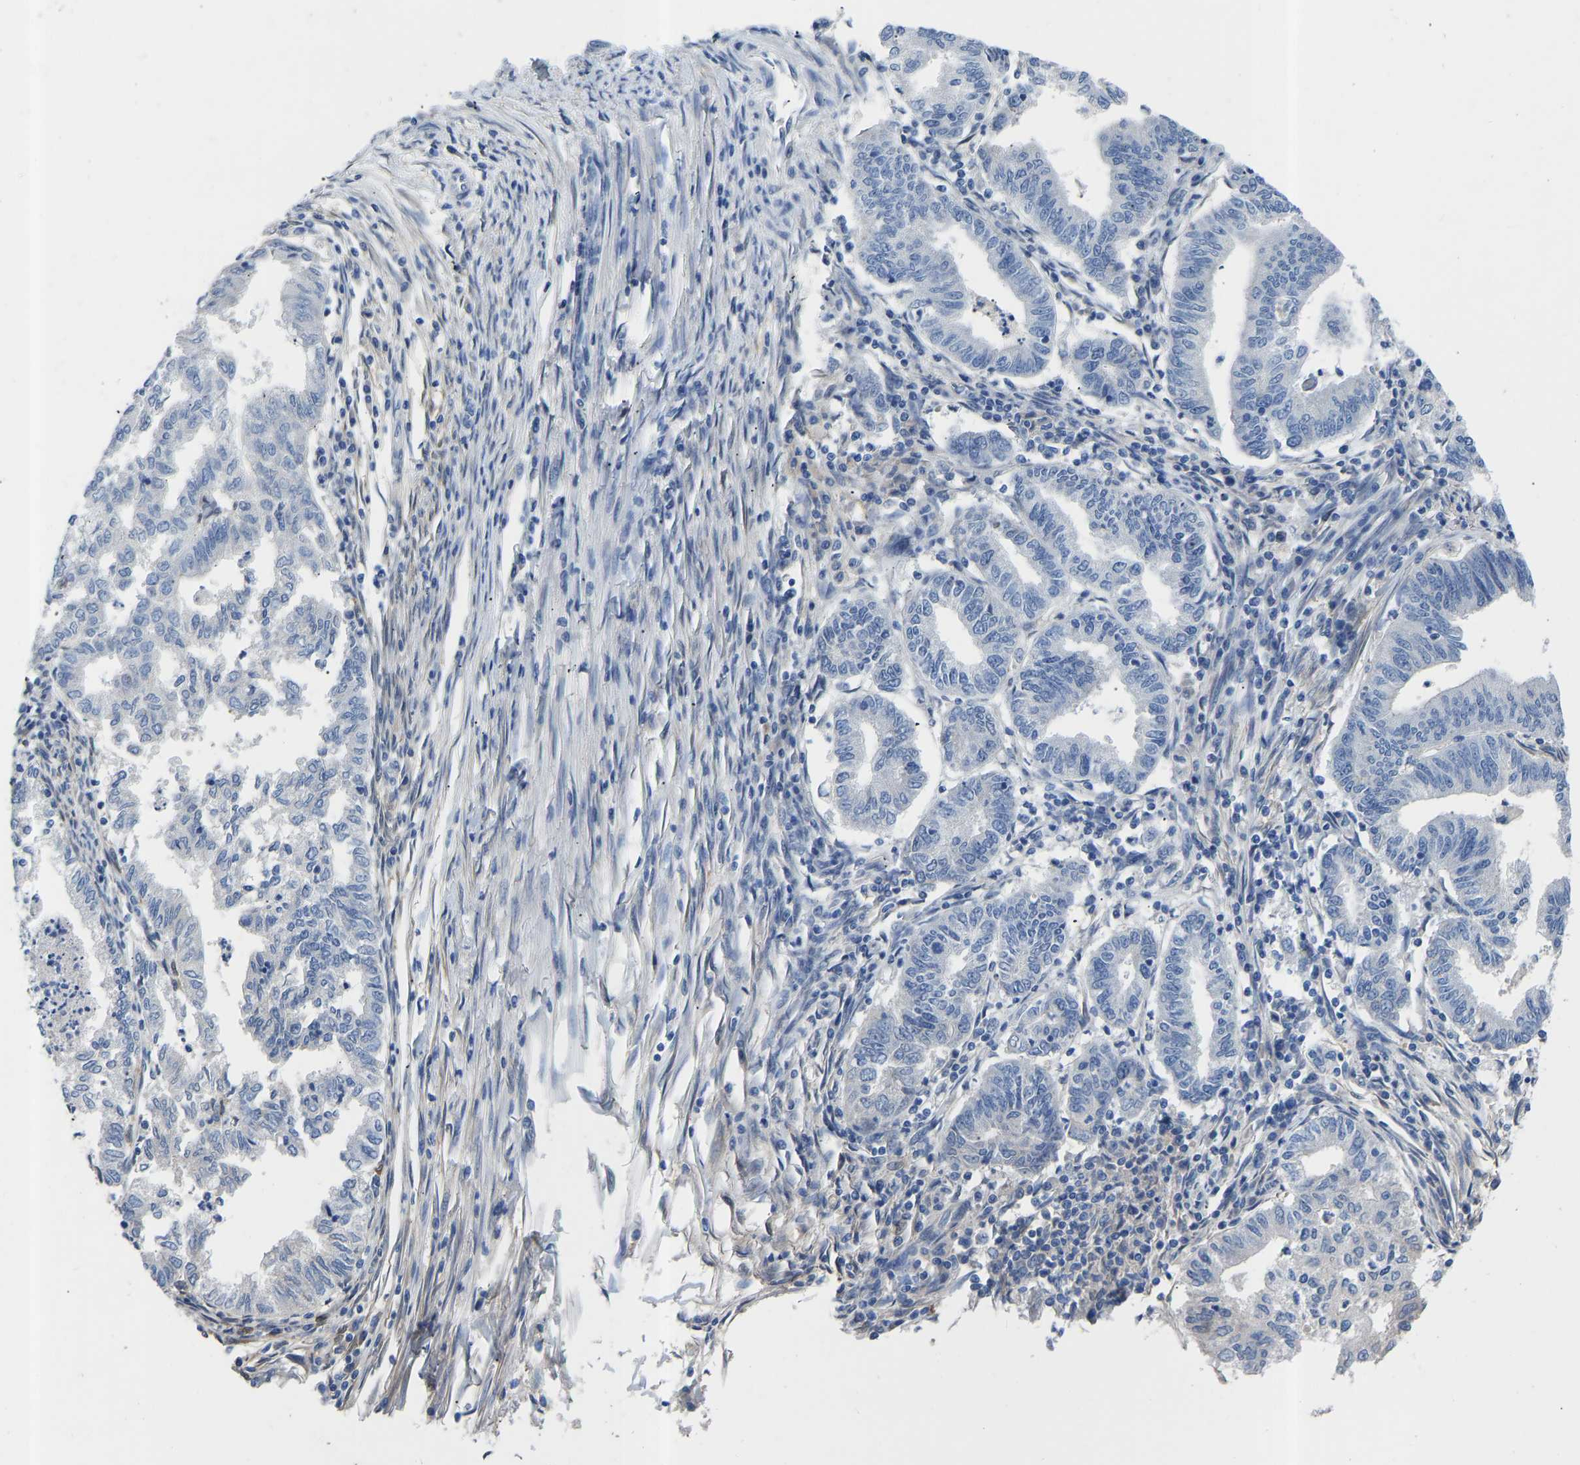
{"staining": {"intensity": "negative", "quantity": "none", "location": "none"}, "tissue": "endometrial cancer", "cell_type": "Tumor cells", "image_type": "cancer", "snomed": [{"axis": "morphology", "description": "Polyp, NOS"}, {"axis": "morphology", "description": "Adenocarcinoma, NOS"}, {"axis": "morphology", "description": "Adenoma, NOS"}, {"axis": "topography", "description": "Endometrium"}], "caption": "This is a histopathology image of IHC staining of endometrial adenoma, which shows no staining in tumor cells.", "gene": "RBP1", "patient": {"sex": "female", "age": 79}}